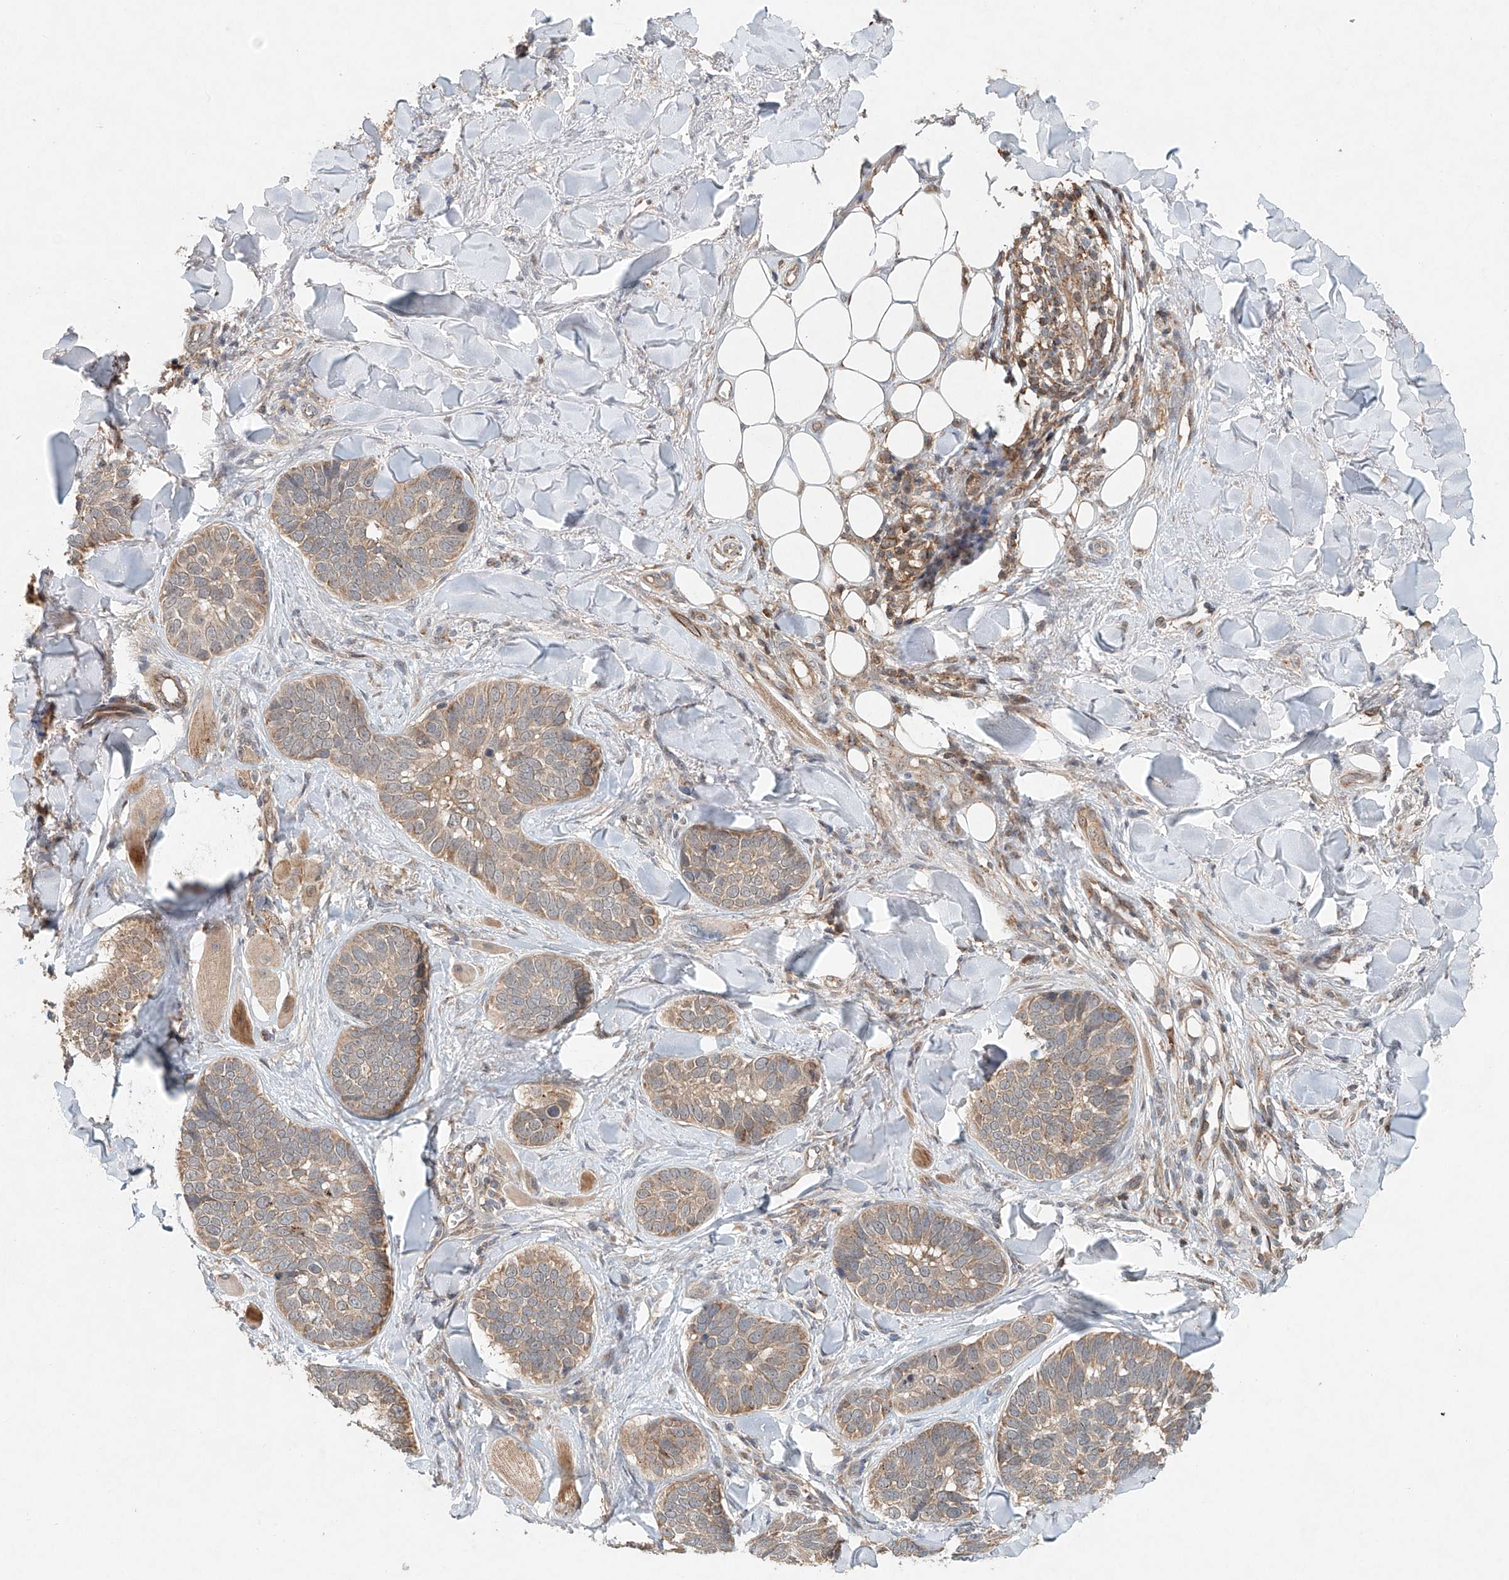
{"staining": {"intensity": "moderate", "quantity": ">75%", "location": "cytoplasmic/membranous"}, "tissue": "skin cancer", "cell_type": "Tumor cells", "image_type": "cancer", "snomed": [{"axis": "morphology", "description": "Basal cell carcinoma"}, {"axis": "topography", "description": "Skin"}], "caption": "A medium amount of moderate cytoplasmic/membranous expression is present in about >75% of tumor cells in skin basal cell carcinoma tissue. Nuclei are stained in blue.", "gene": "DCAF11", "patient": {"sex": "male", "age": 62}}